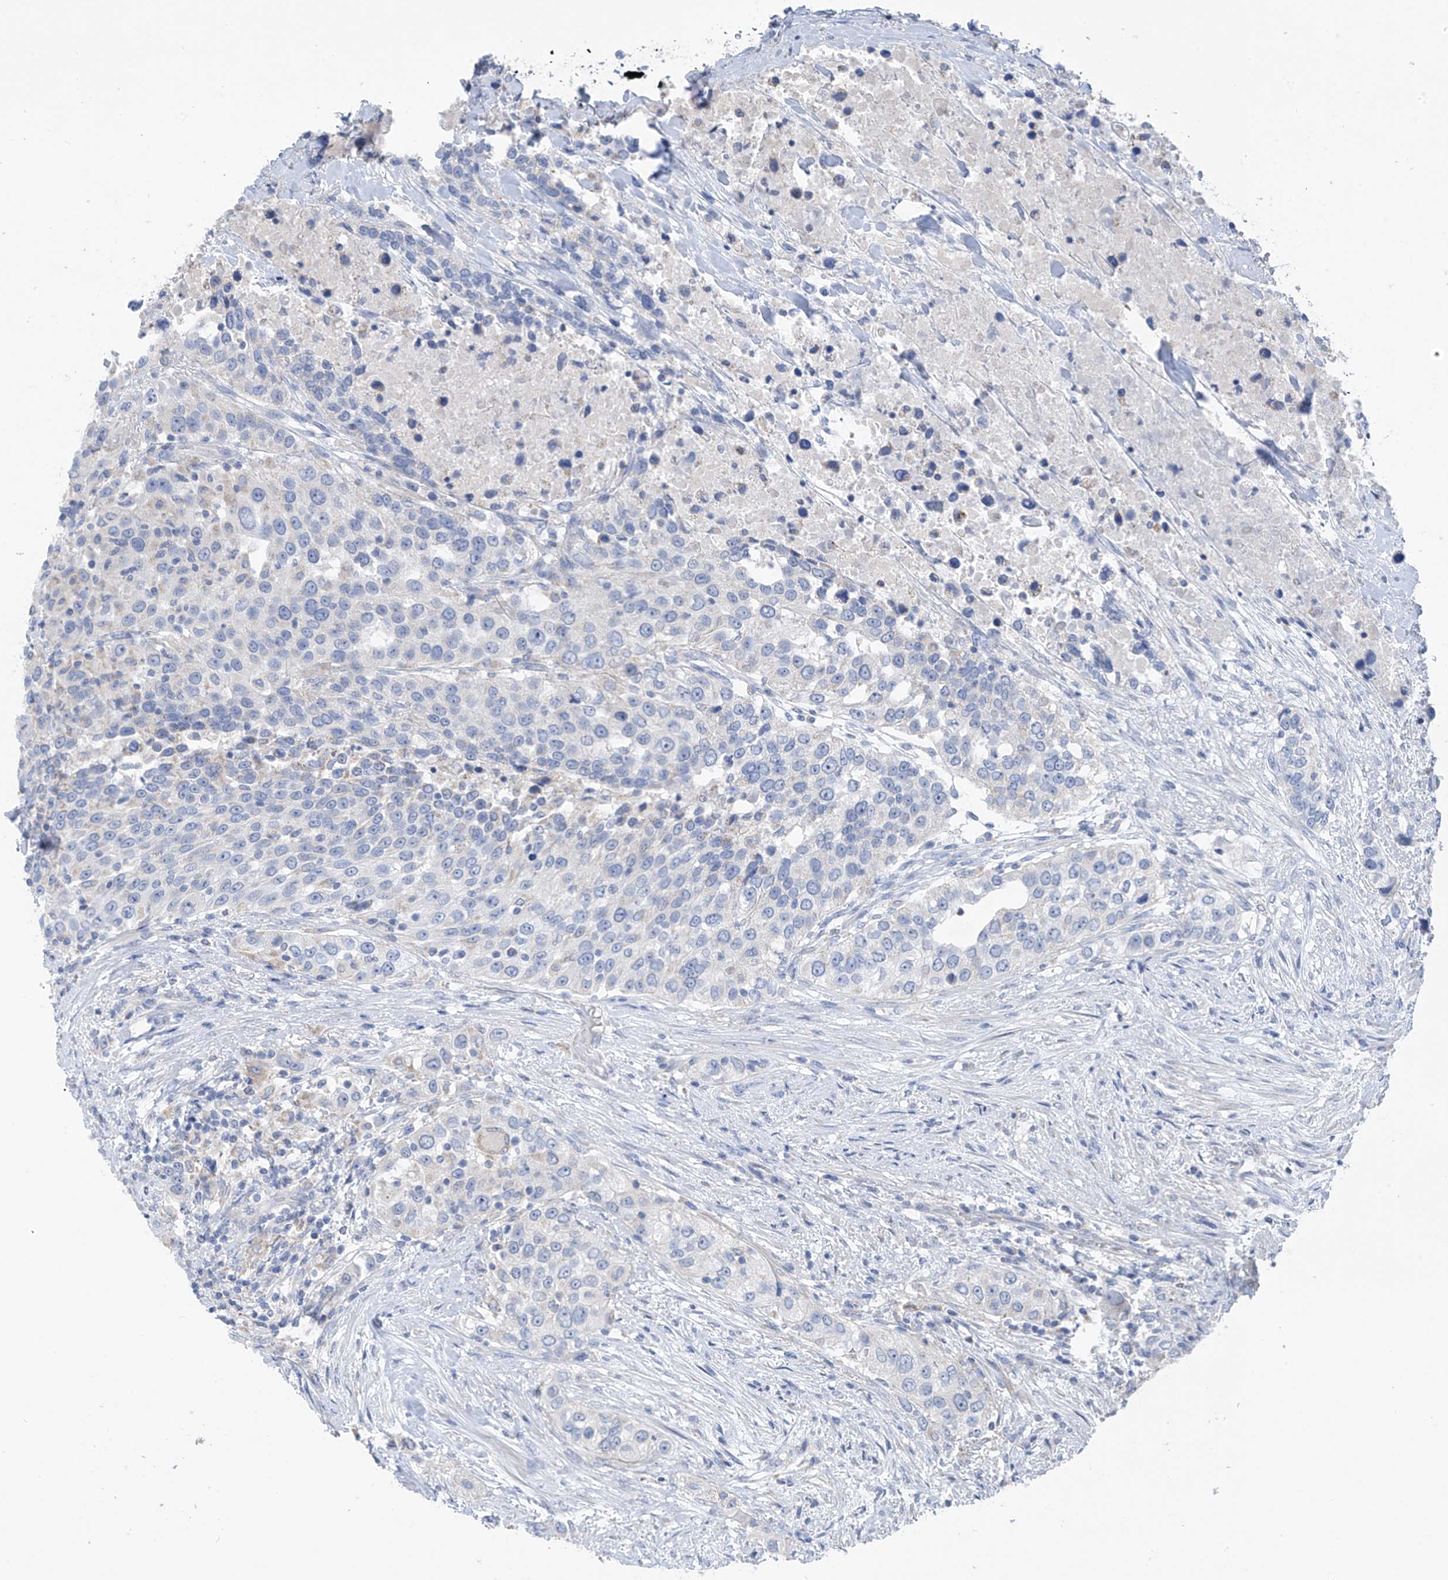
{"staining": {"intensity": "negative", "quantity": "none", "location": "none"}, "tissue": "urothelial cancer", "cell_type": "Tumor cells", "image_type": "cancer", "snomed": [{"axis": "morphology", "description": "Urothelial carcinoma, High grade"}, {"axis": "topography", "description": "Urinary bladder"}], "caption": "Urothelial cancer stained for a protein using immunohistochemistry (IHC) demonstrates no positivity tumor cells.", "gene": "SYN3", "patient": {"sex": "female", "age": 80}}